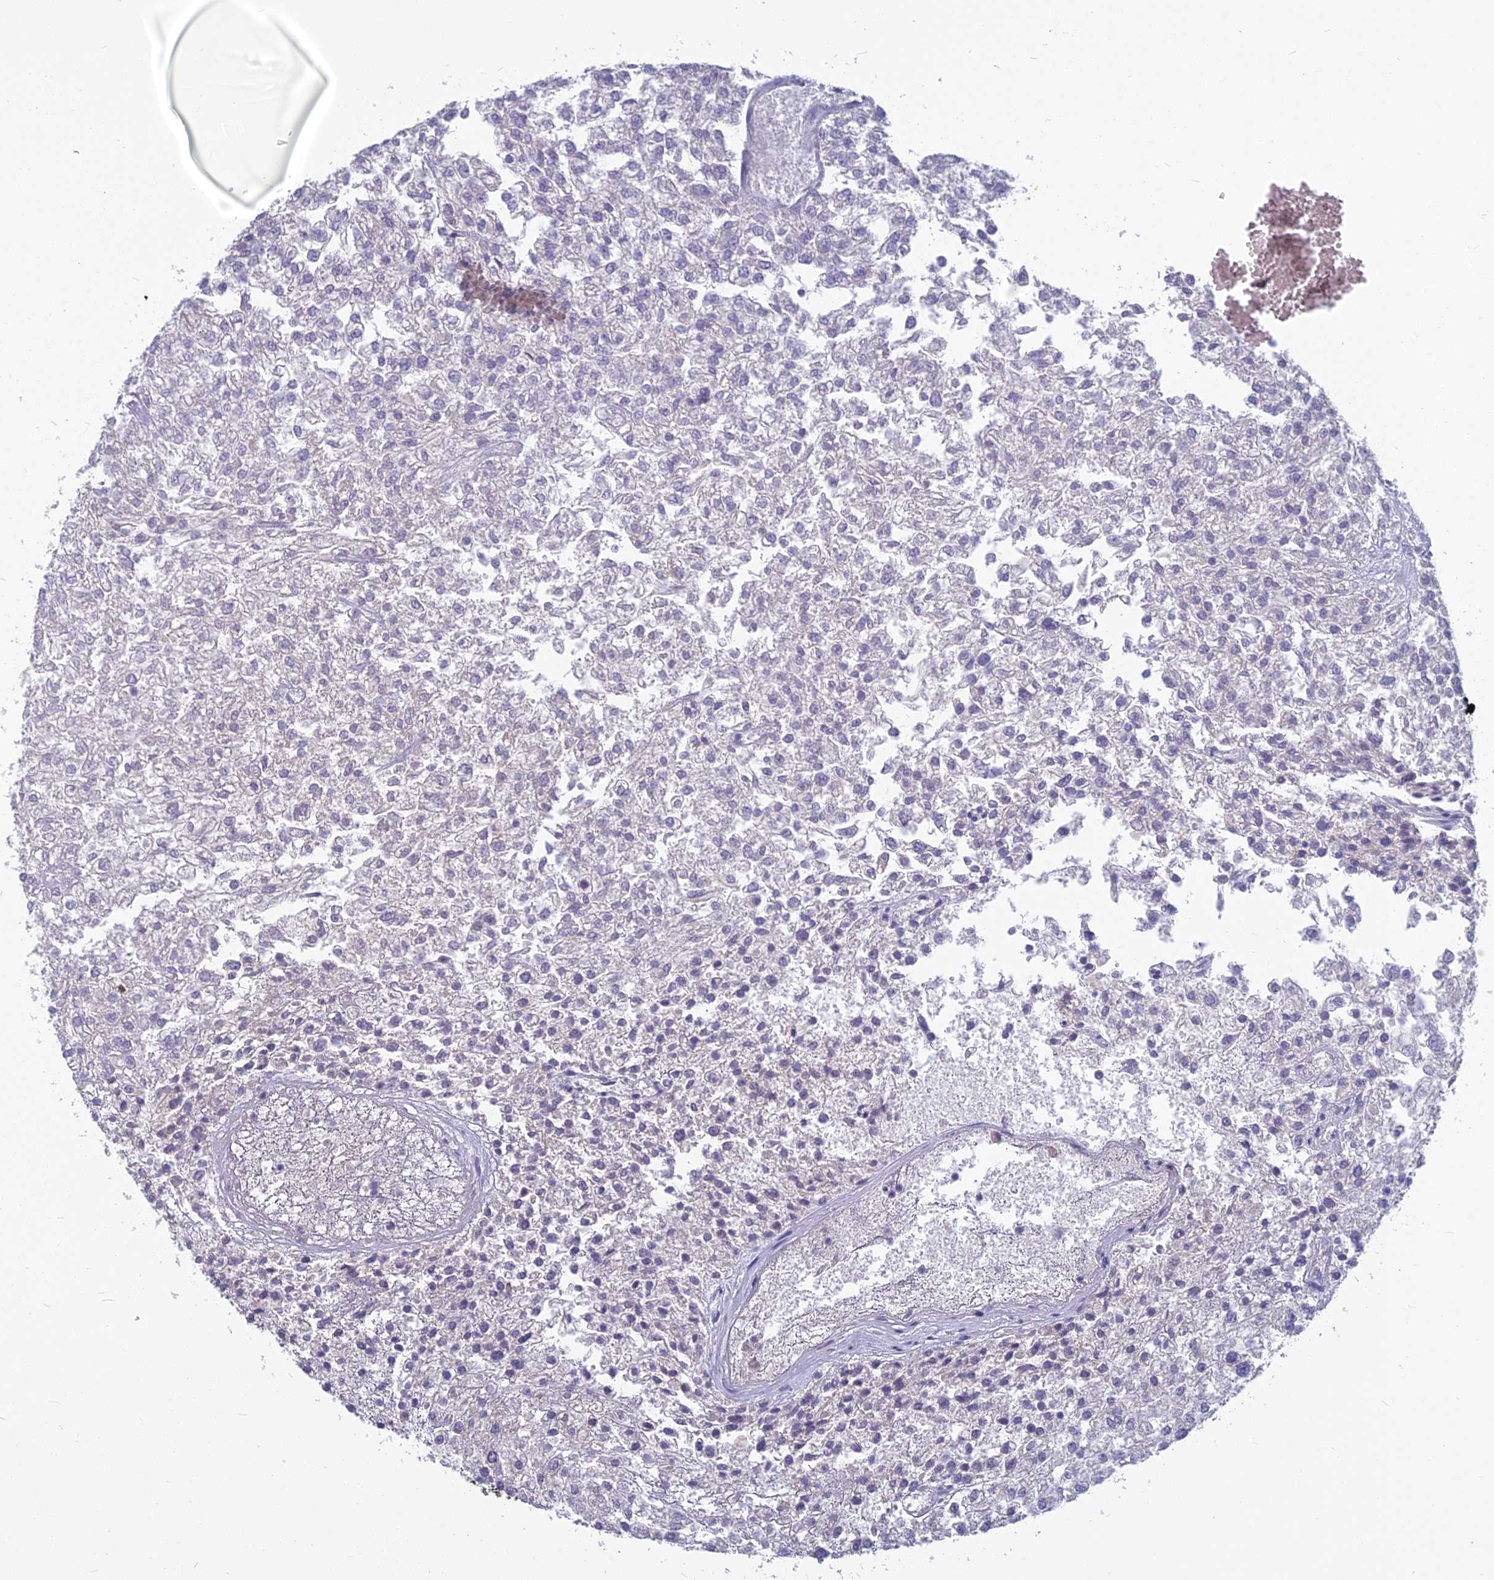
{"staining": {"intensity": "negative", "quantity": "none", "location": "none"}, "tissue": "renal cancer", "cell_type": "Tumor cells", "image_type": "cancer", "snomed": [{"axis": "morphology", "description": "Adenocarcinoma, NOS"}, {"axis": "topography", "description": "Kidney"}], "caption": "Protein analysis of renal adenocarcinoma exhibits no significant staining in tumor cells.", "gene": "COX20", "patient": {"sex": "female", "age": 54}}